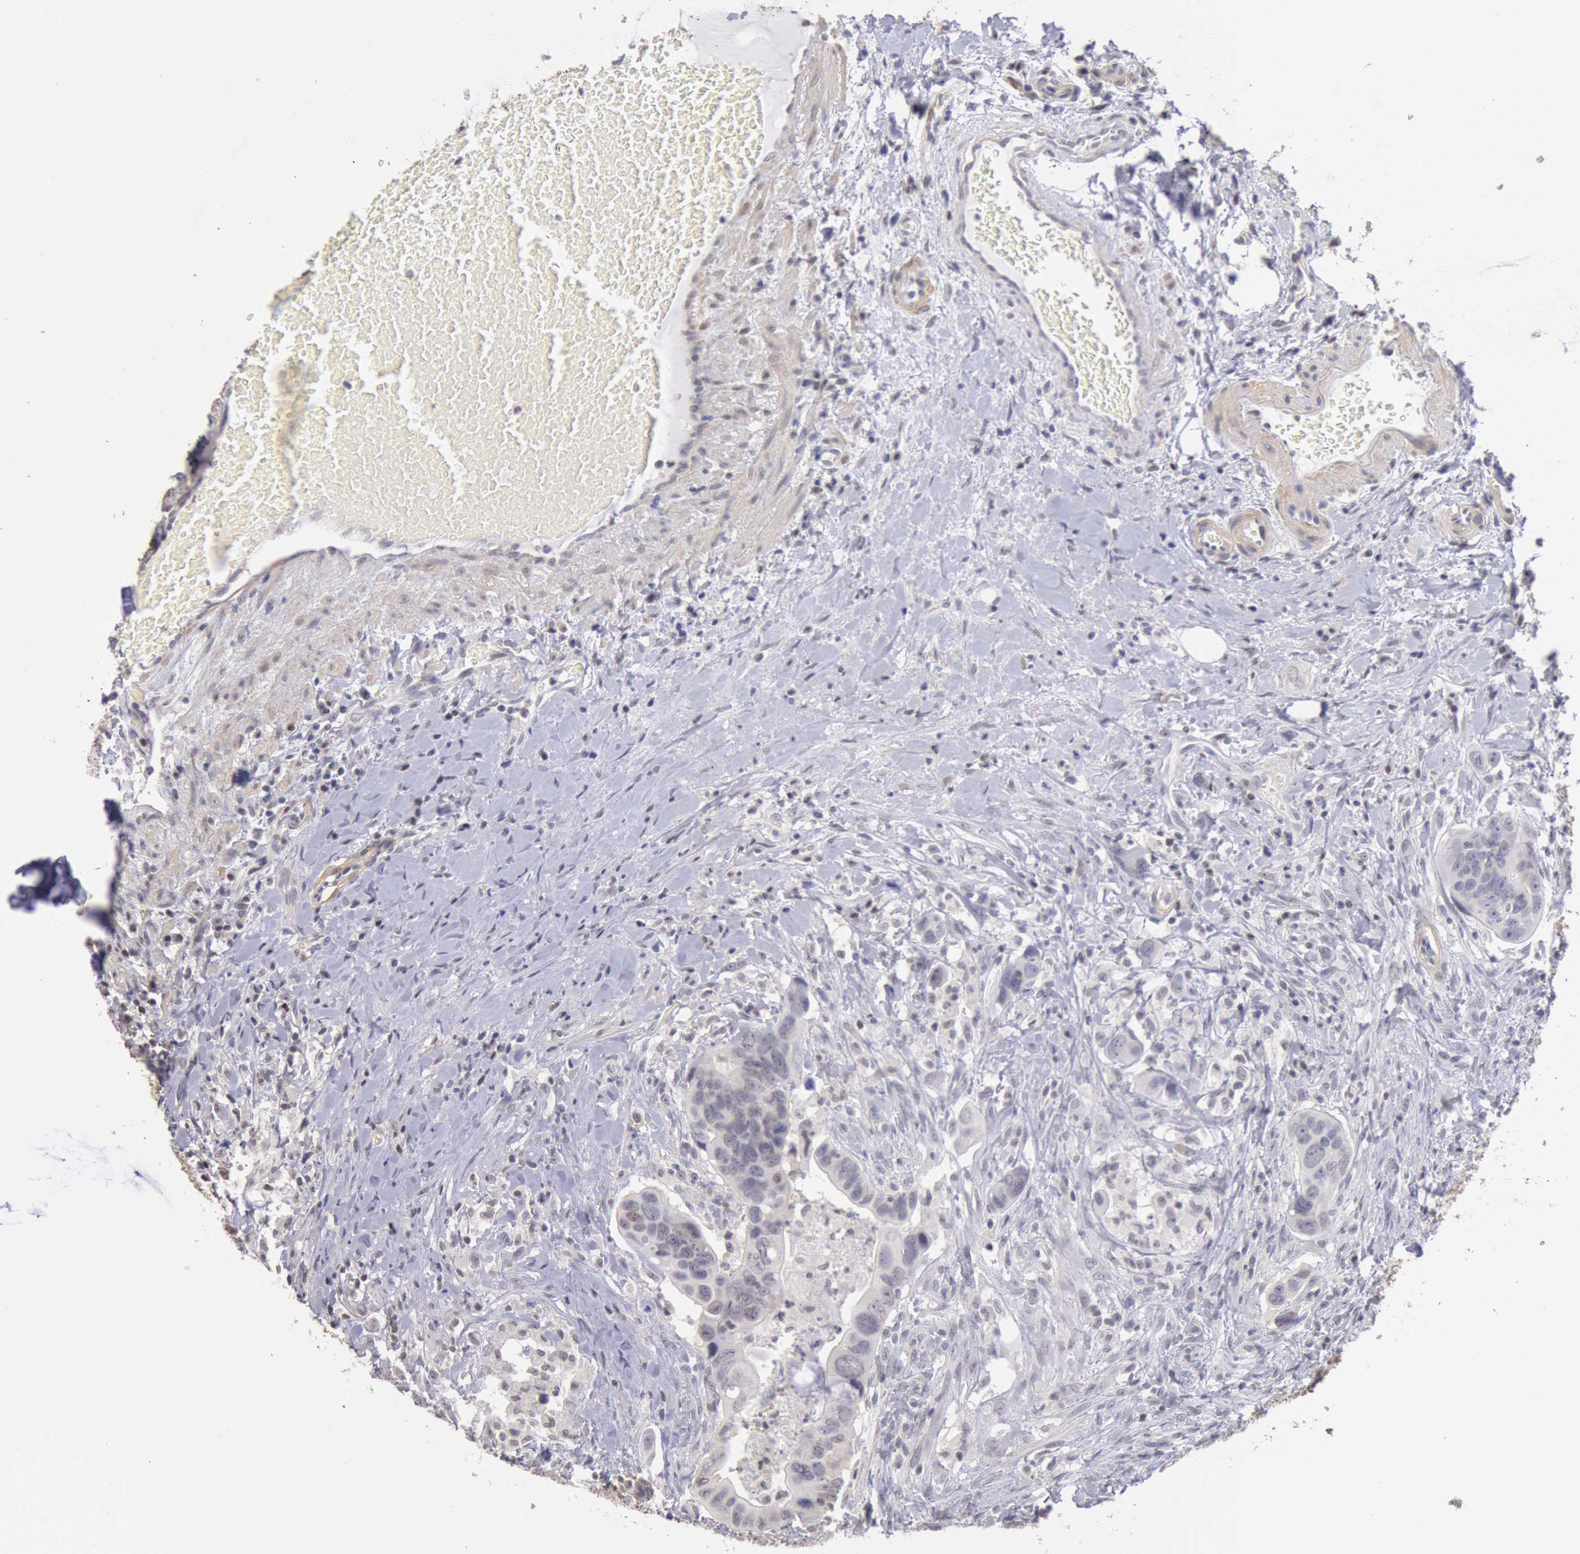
{"staining": {"intensity": "negative", "quantity": "none", "location": "none"}, "tissue": "colorectal cancer", "cell_type": "Tumor cells", "image_type": "cancer", "snomed": [{"axis": "morphology", "description": "Adenocarcinoma, NOS"}, {"axis": "topography", "description": "Rectum"}], "caption": "A histopathology image of human colorectal adenocarcinoma is negative for staining in tumor cells.", "gene": "MYH7", "patient": {"sex": "male", "age": 53}}